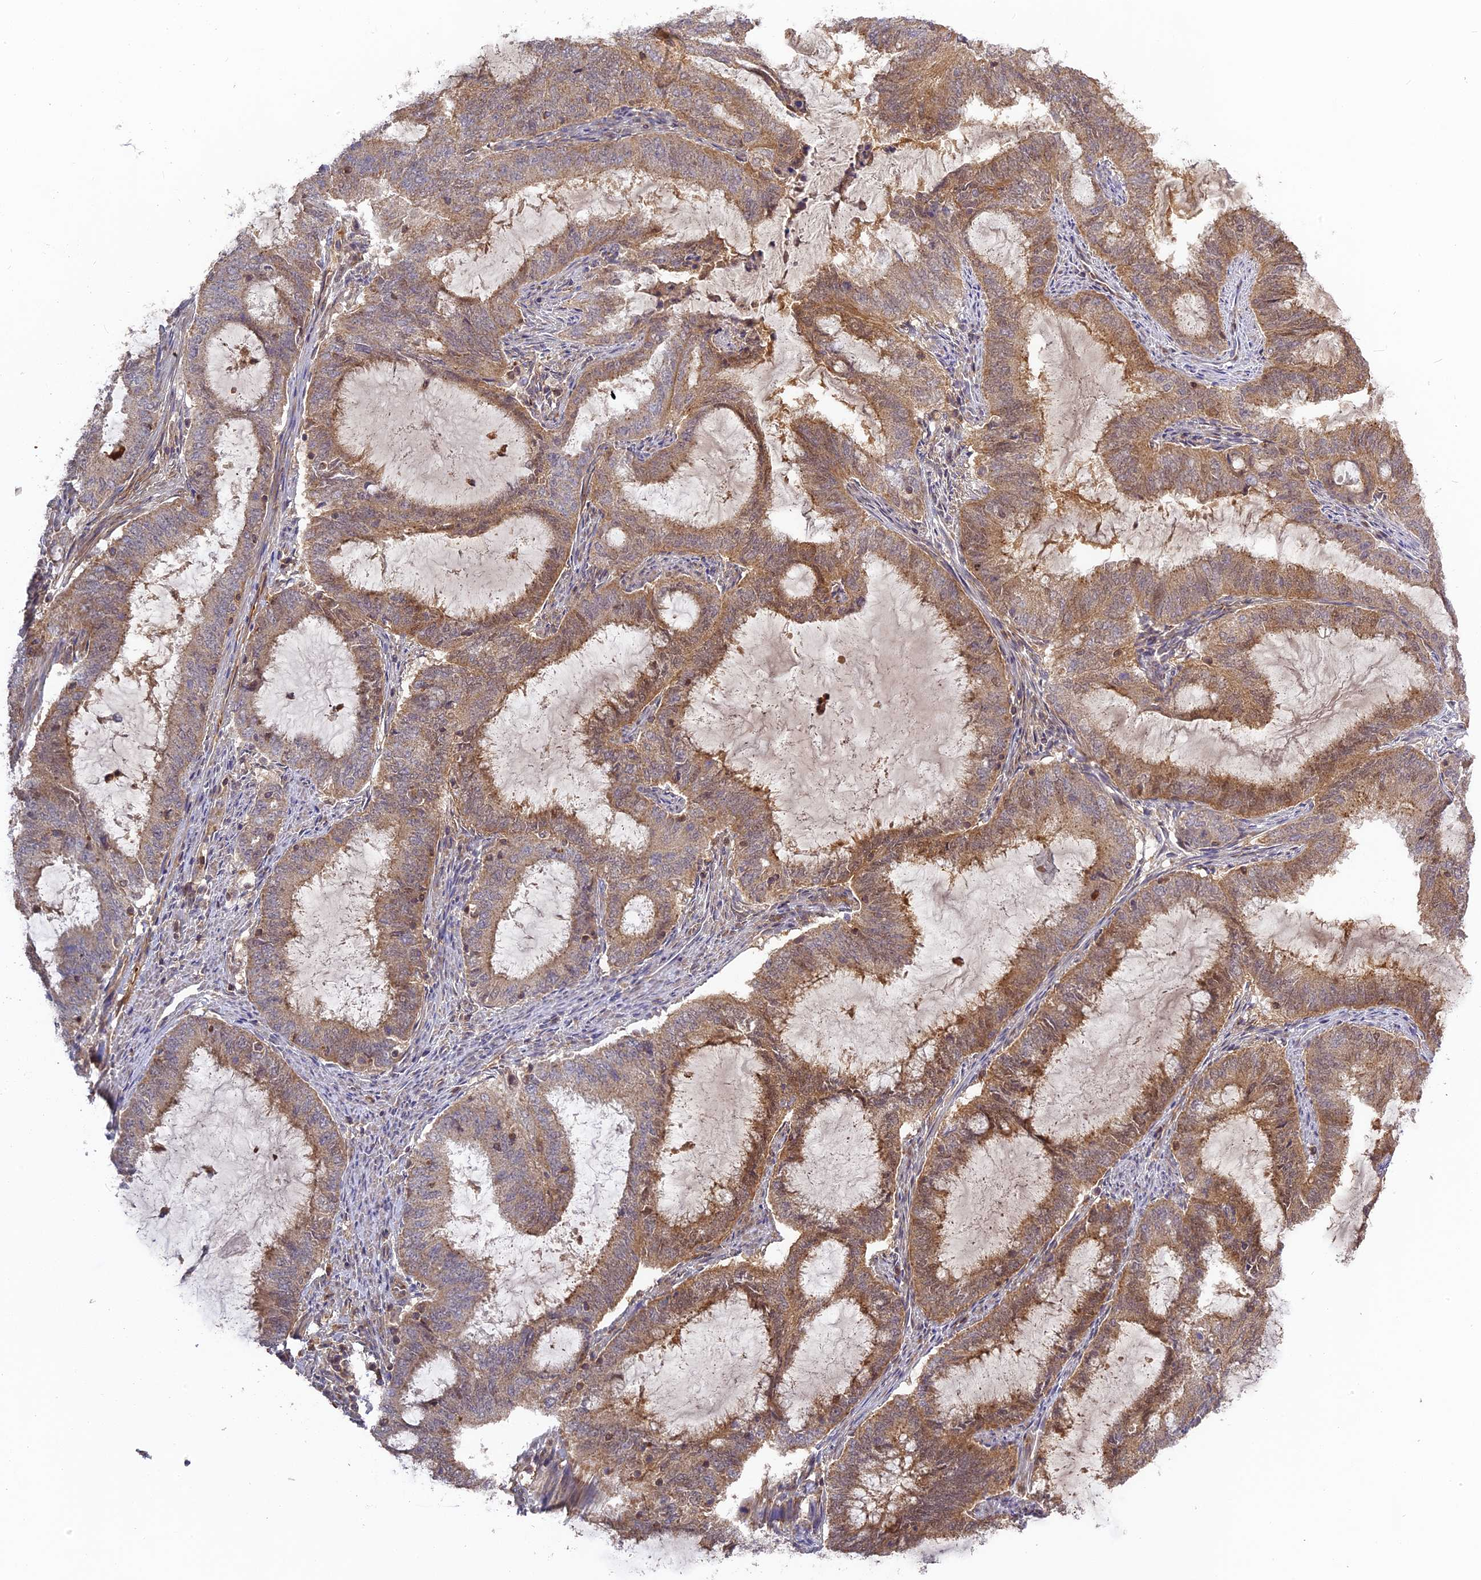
{"staining": {"intensity": "moderate", "quantity": ">75%", "location": "cytoplasmic/membranous"}, "tissue": "endometrial cancer", "cell_type": "Tumor cells", "image_type": "cancer", "snomed": [{"axis": "morphology", "description": "Adenocarcinoma, NOS"}, {"axis": "topography", "description": "Endometrium"}], "caption": "Human adenocarcinoma (endometrial) stained for a protein (brown) displays moderate cytoplasmic/membranous positive staining in about >75% of tumor cells.", "gene": "RPIA", "patient": {"sex": "female", "age": 51}}